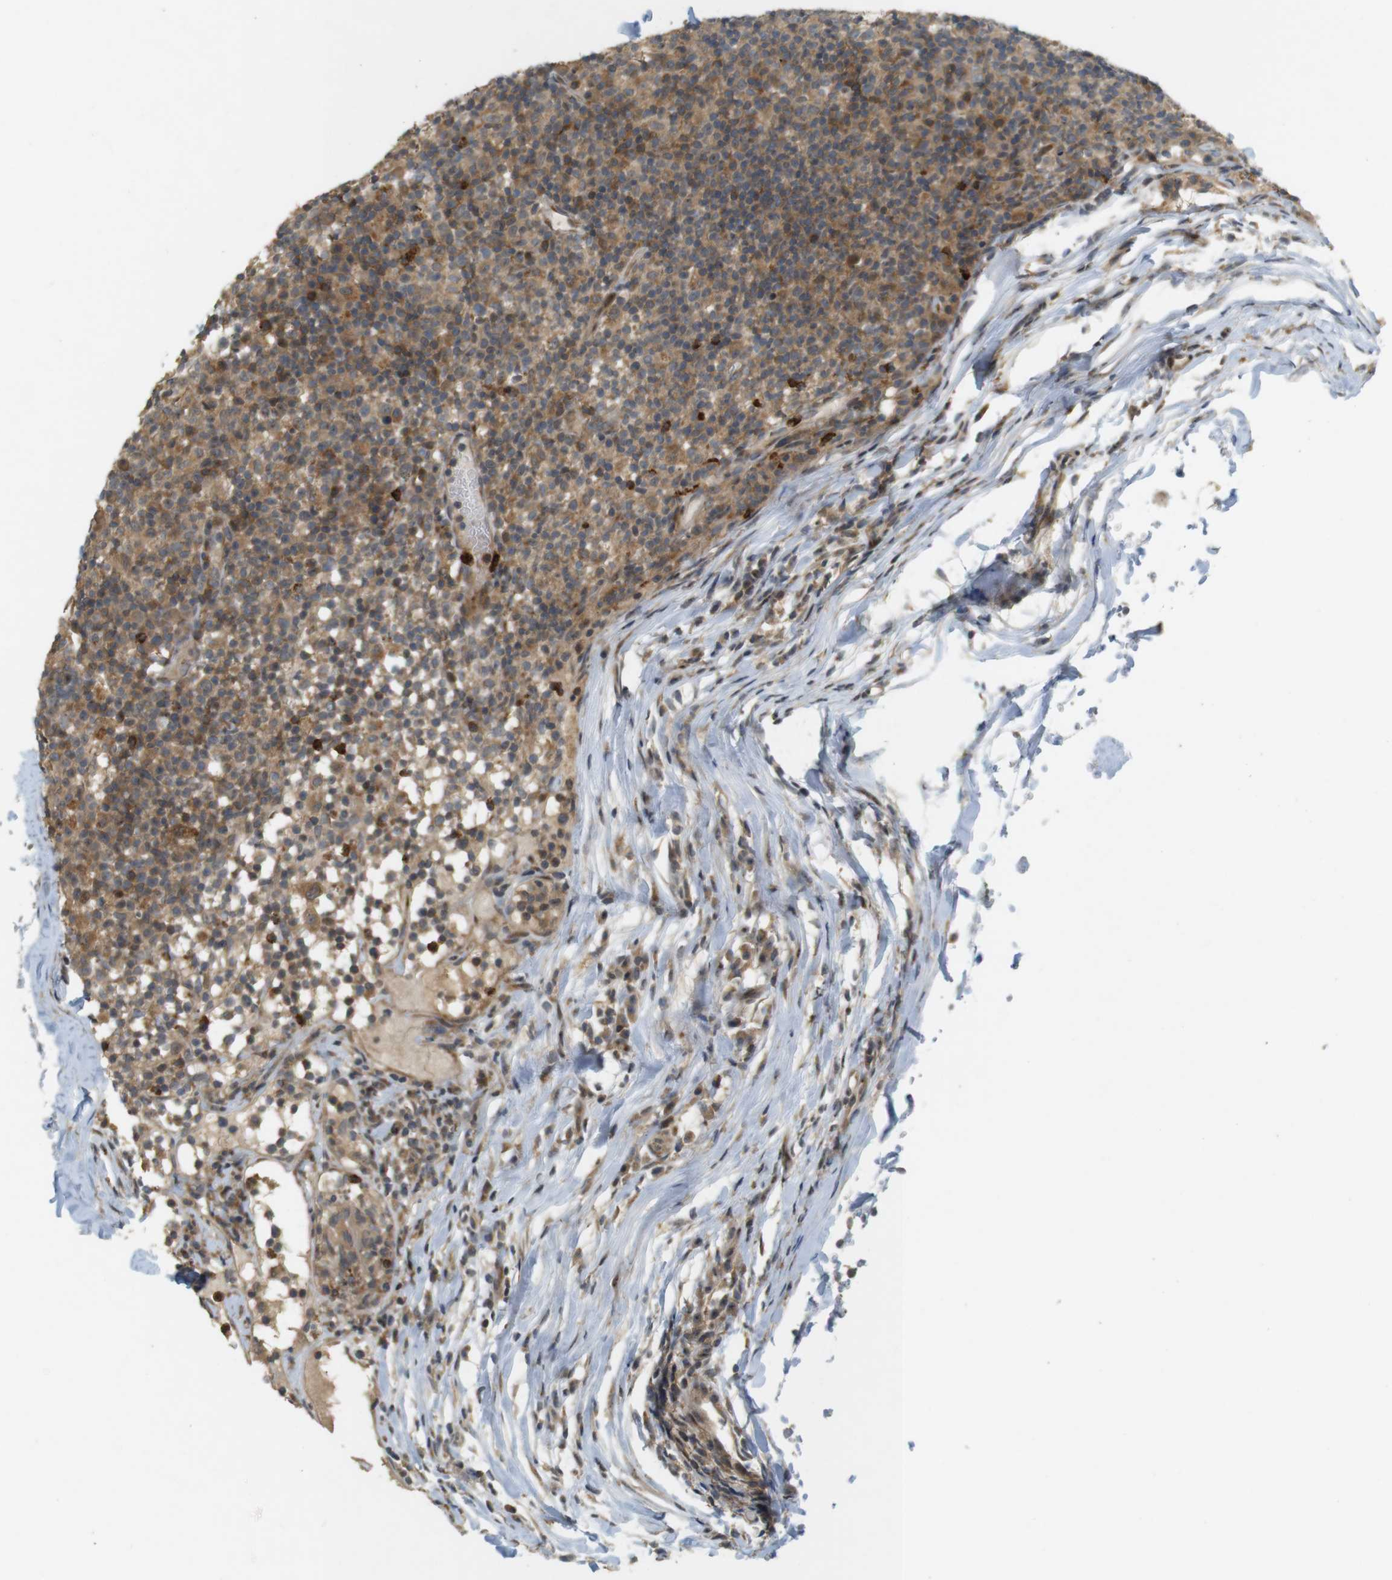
{"staining": {"intensity": "moderate", "quantity": ">75%", "location": "cytoplasmic/membranous"}, "tissue": "lymph node", "cell_type": "Germinal center cells", "image_type": "normal", "snomed": [{"axis": "morphology", "description": "Normal tissue, NOS"}, {"axis": "morphology", "description": "Inflammation, NOS"}, {"axis": "topography", "description": "Lymph node"}], "caption": "Immunohistochemical staining of normal human lymph node demonstrates medium levels of moderate cytoplasmic/membranous expression in approximately >75% of germinal center cells. The staining was performed using DAB to visualize the protein expression in brown, while the nuclei were stained in blue with hematoxylin (Magnification: 20x).", "gene": "TMX3", "patient": {"sex": "male", "age": 55}}